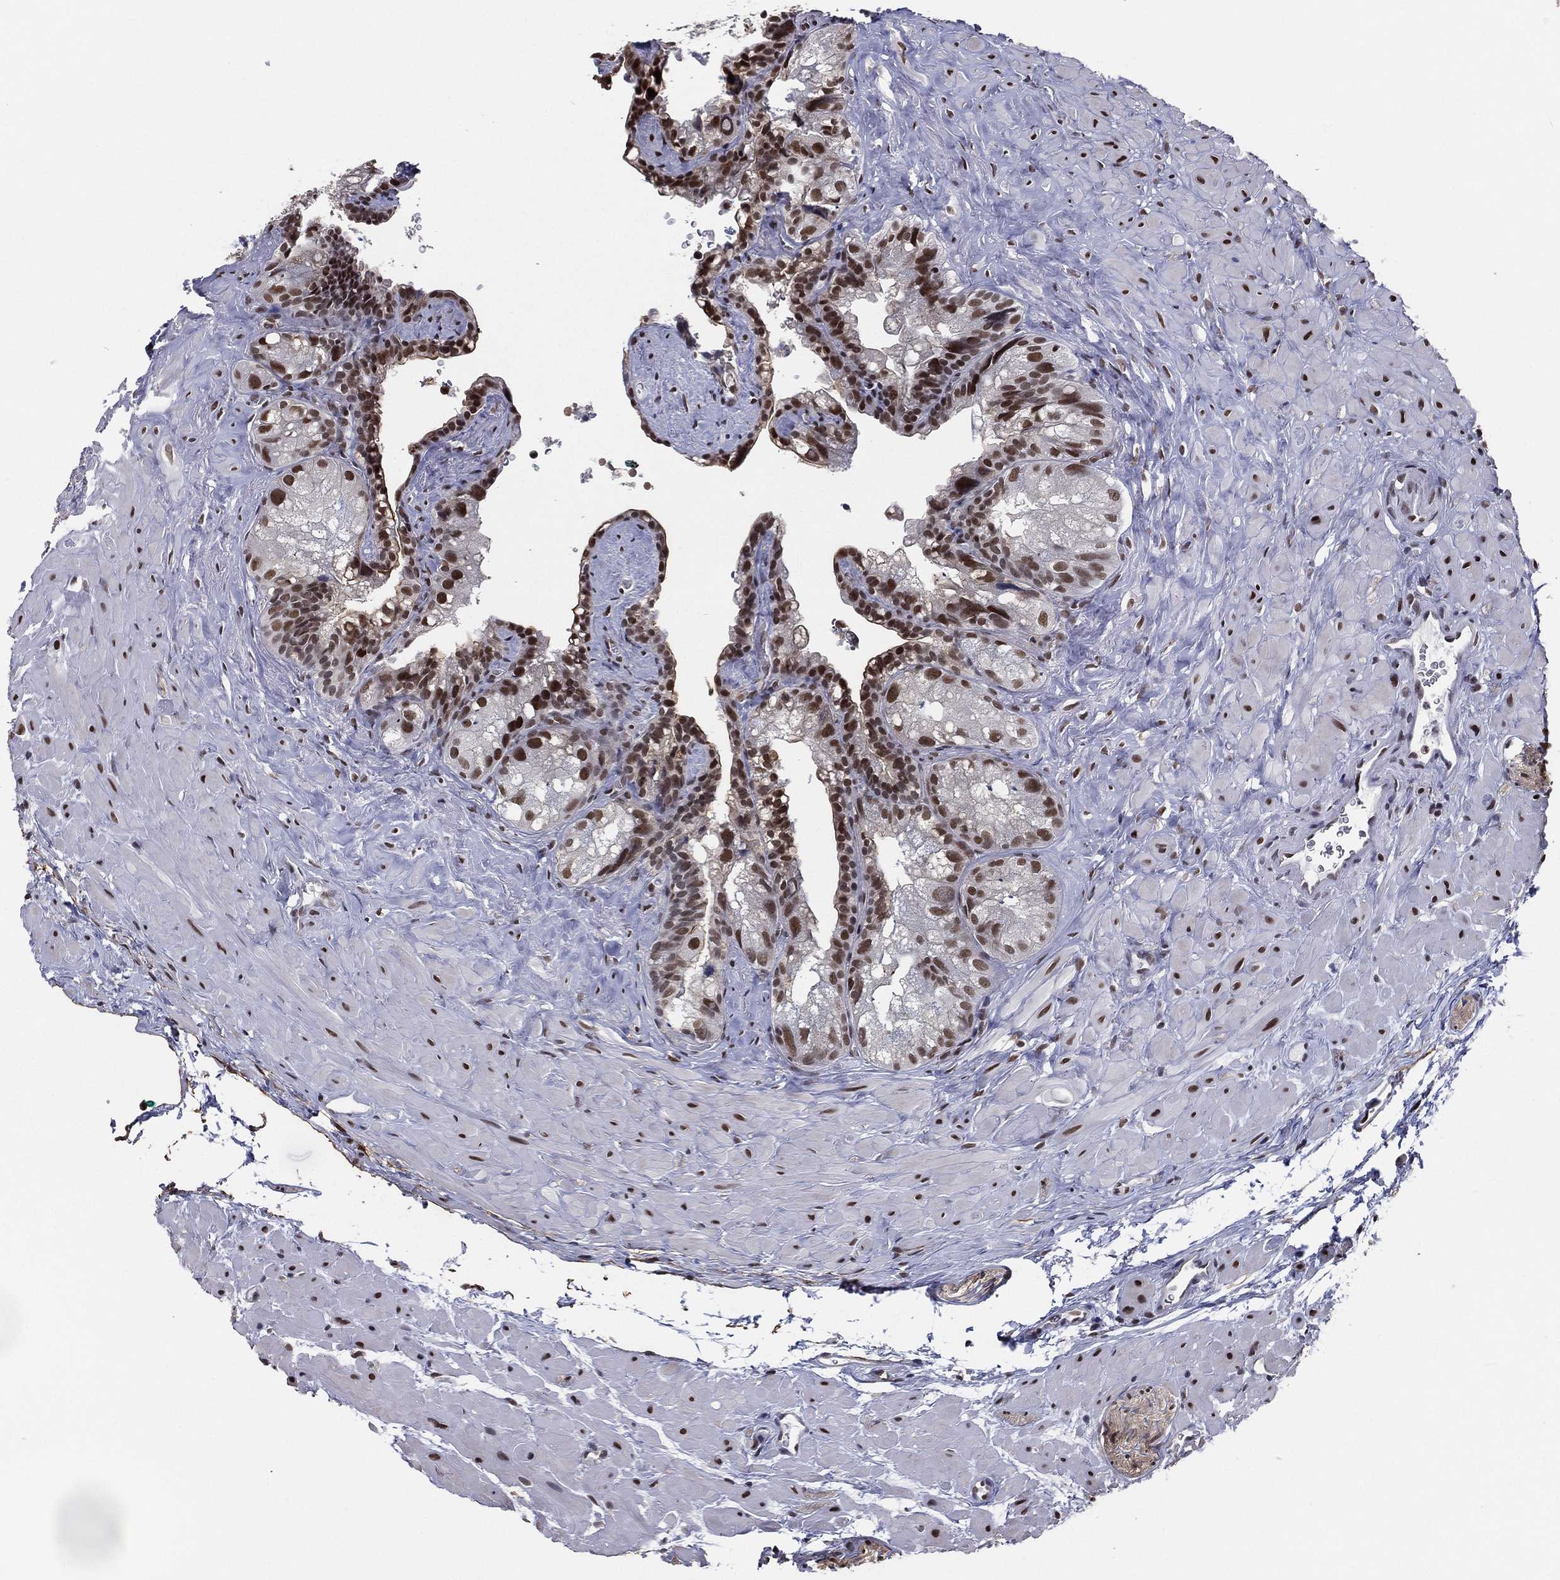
{"staining": {"intensity": "strong", "quantity": ">75%", "location": "nuclear"}, "tissue": "seminal vesicle", "cell_type": "Glandular cells", "image_type": "normal", "snomed": [{"axis": "morphology", "description": "Normal tissue, NOS"}, {"axis": "topography", "description": "Seminal veicle"}], "caption": "Strong nuclear expression is appreciated in about >75% of glandular cells in unremarkable seminal vesicle.", "gene": "GPALPP1", "patient": {"sex": "male", "age": 72}}